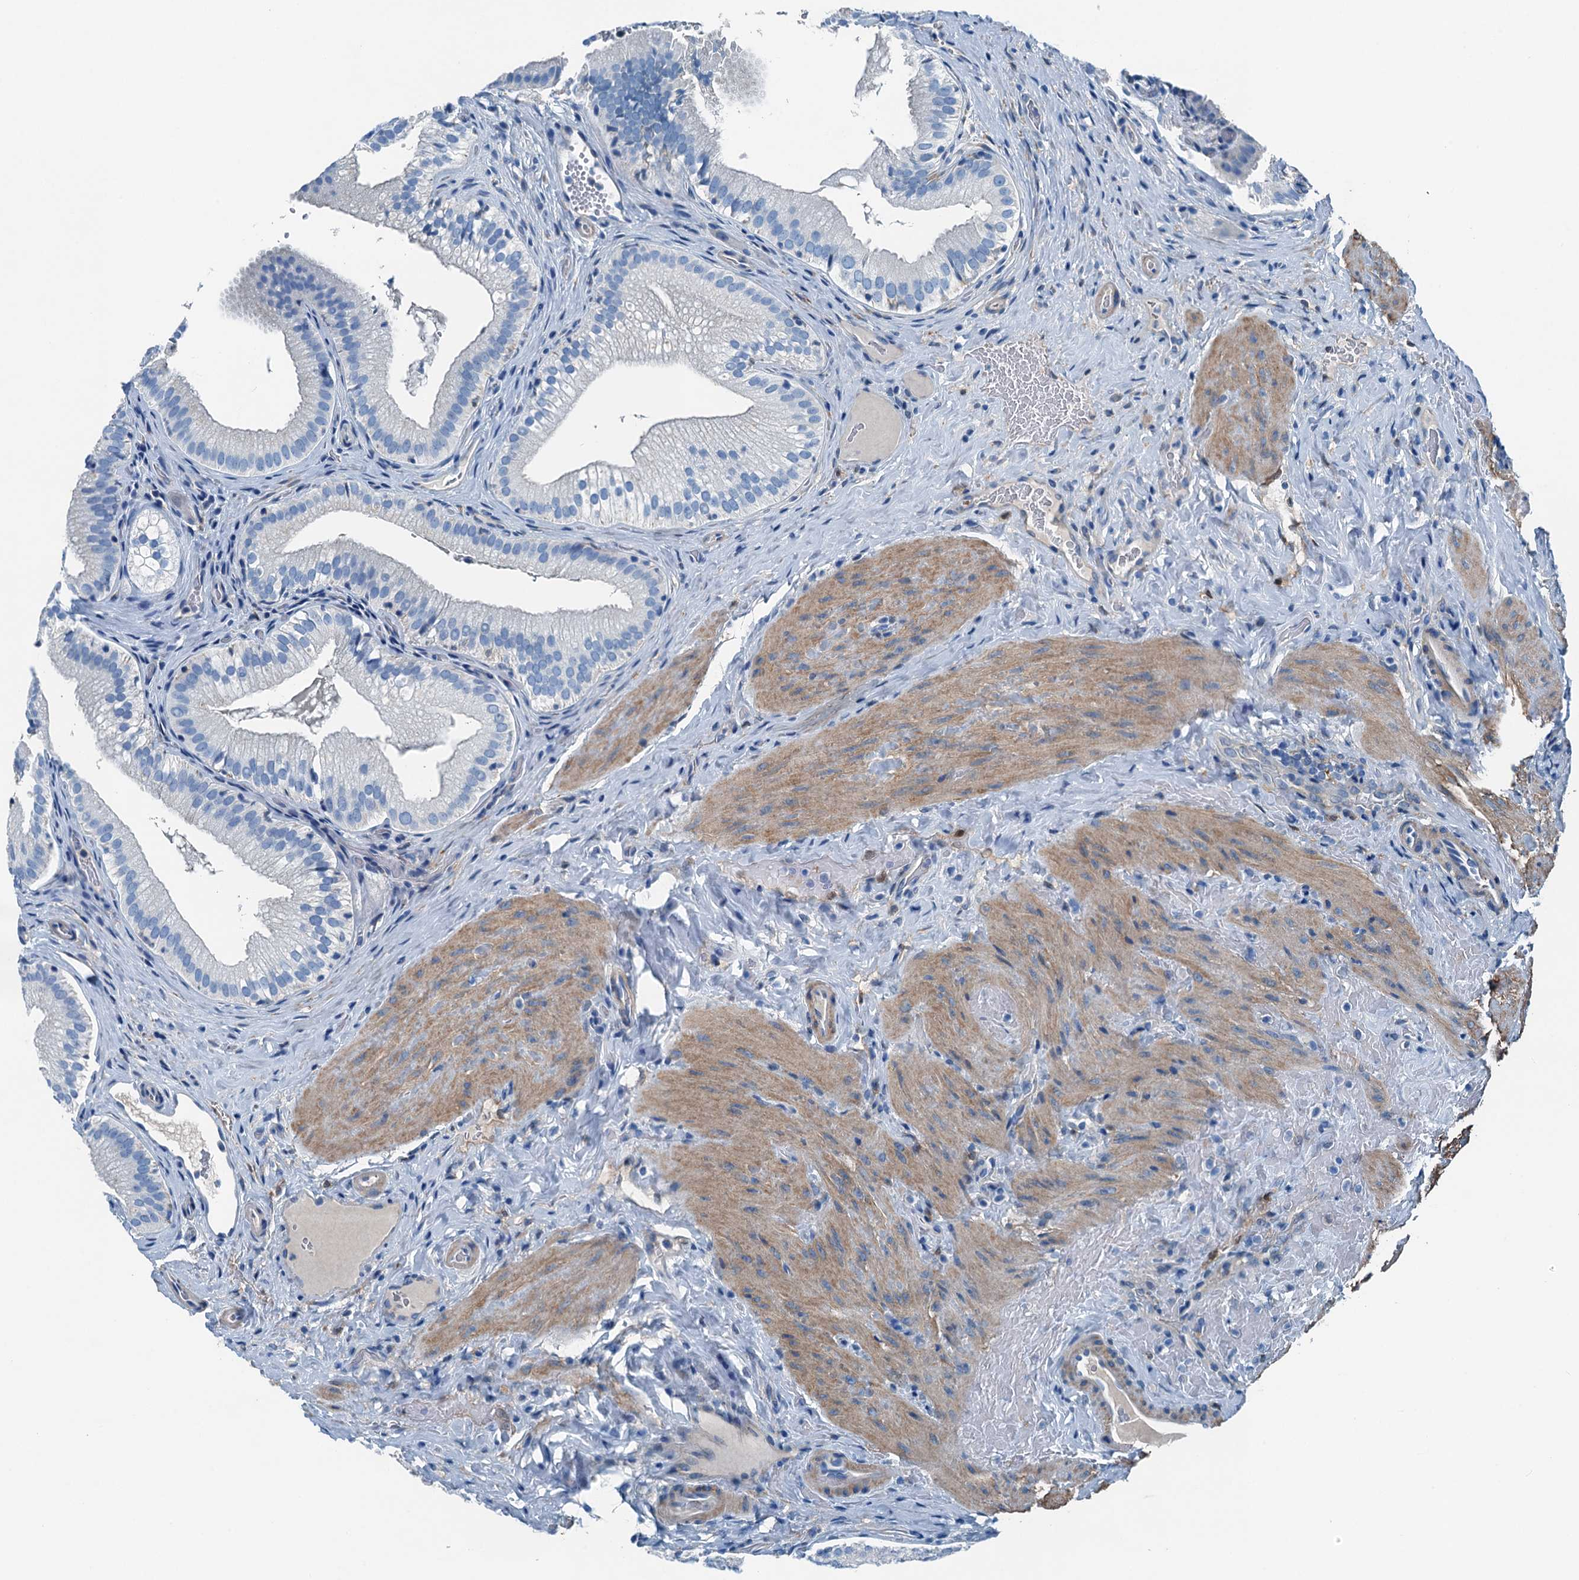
{"staining": {"intensity": "negative", "quantity": "none", "location": "none"}, "tissue": "gallbladder", "cell_type": "Glandular cells", "image_type": "normal", "snomed": [{"axis": "morphology", "description": "Normal tissue, NOS"}, {"axis": "topography", "description": "Gallbladder"}], "caption": "Histopathology image shows no protein positivity in glandular cells of normal gallbladder. (Immunohistochemistry (ihc), brightfield microscopy, high magnification).", "gene": "RAB3IL1", "patient": {"sex": "female", "age": 30}}